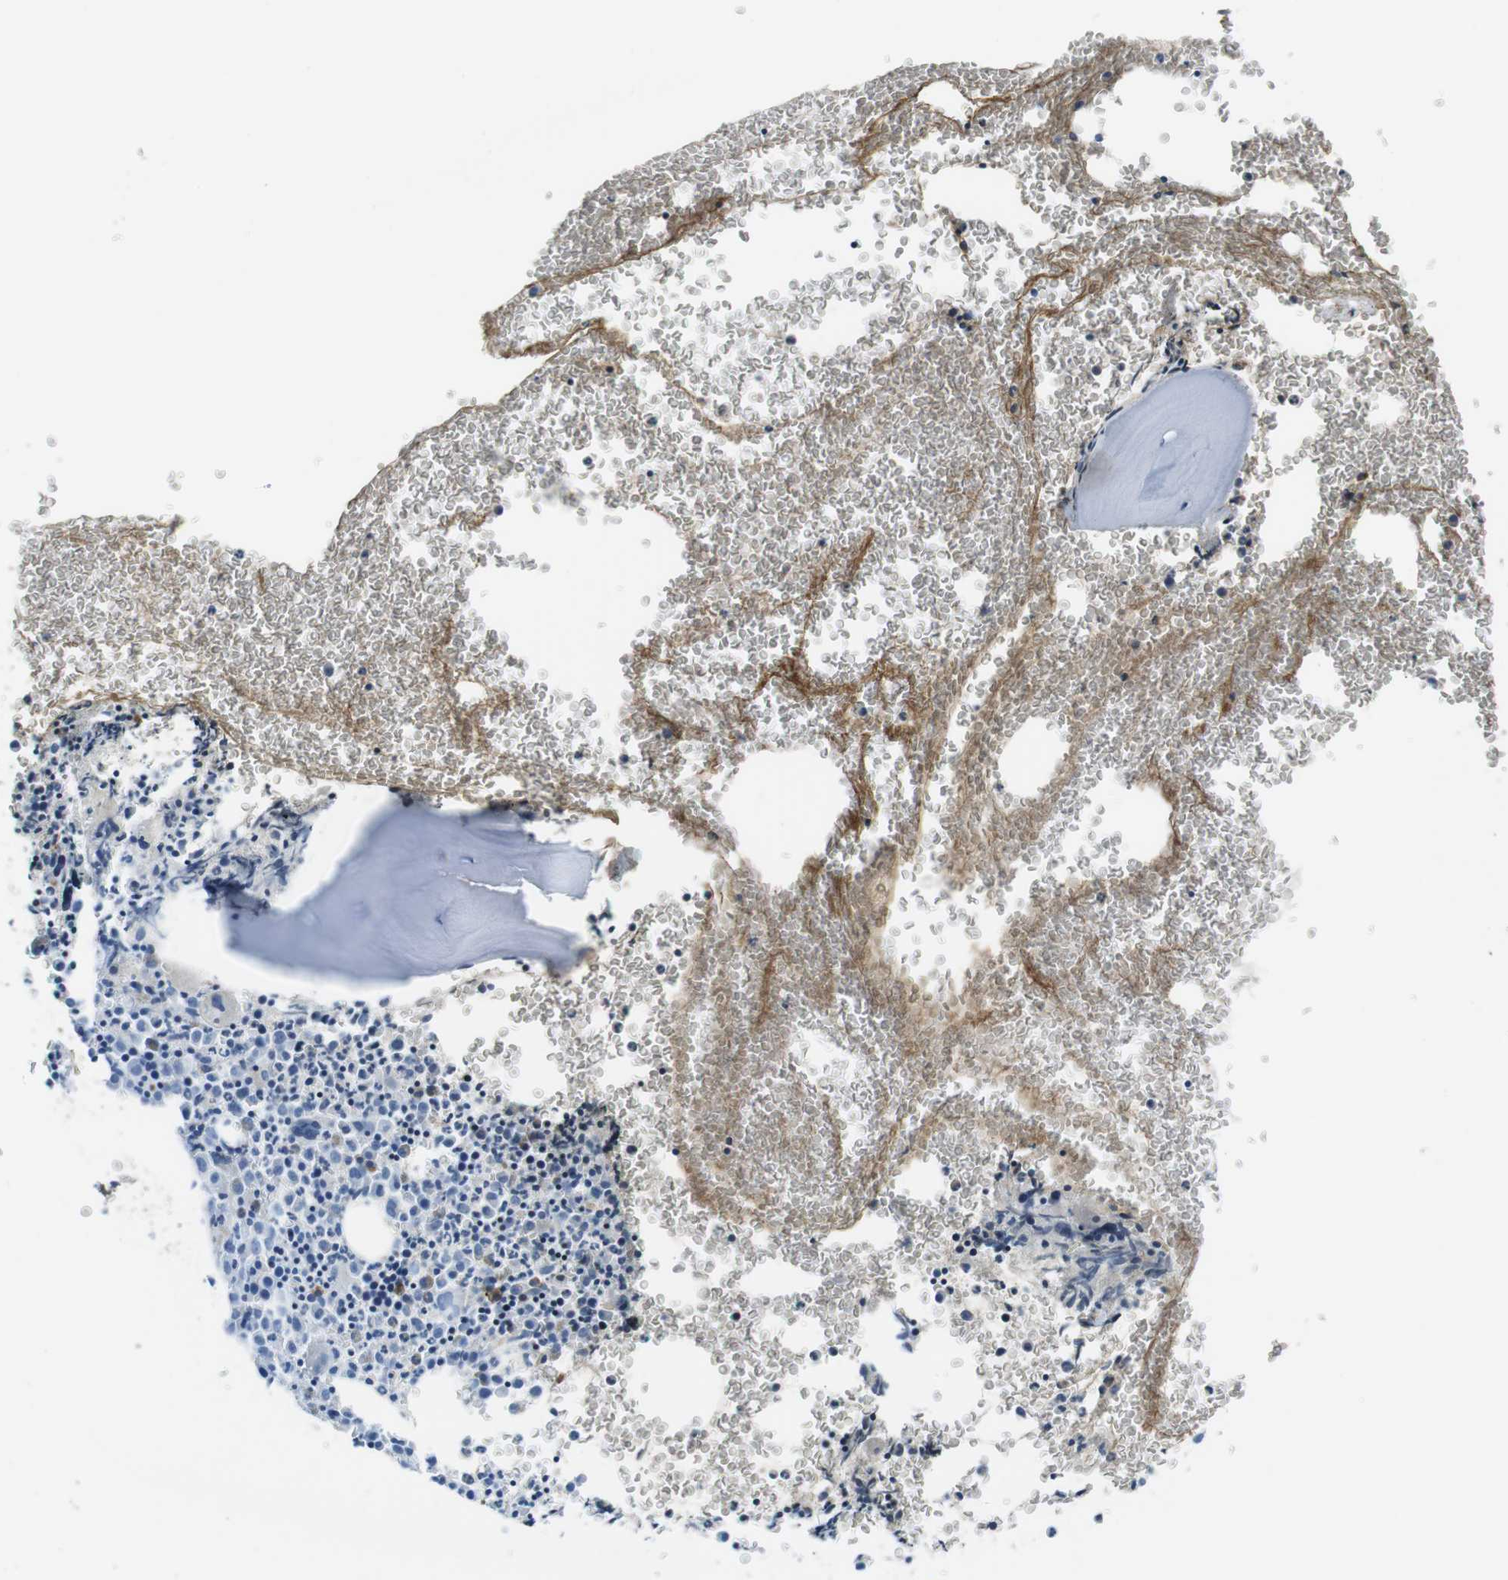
{"staining": {"intensity": "strong", "quantity": "<25%", "location": "cytoplasmic/membranous"}, "tissue": "bone marrow", "cell_type": "Hematopoietic cells", "image_type": "normal", "snomed": [{"axis": "morphology", "description": "Normal tissue, NOS"}, {"axis": "morphology", "description": "Inflammation, NOS"}, {"axis": "topography", "description": "Bone marrow"}], "caption": "A histopathology image of bone marrow stained for a protein shows strong cytoplasmic/membranous brown staining in hematopoietic cells. (DAB = brown stain, brightfield microscopy at high magnification).", "gene": "IGKC", "patient": {"sex": "female", "age": 56}}